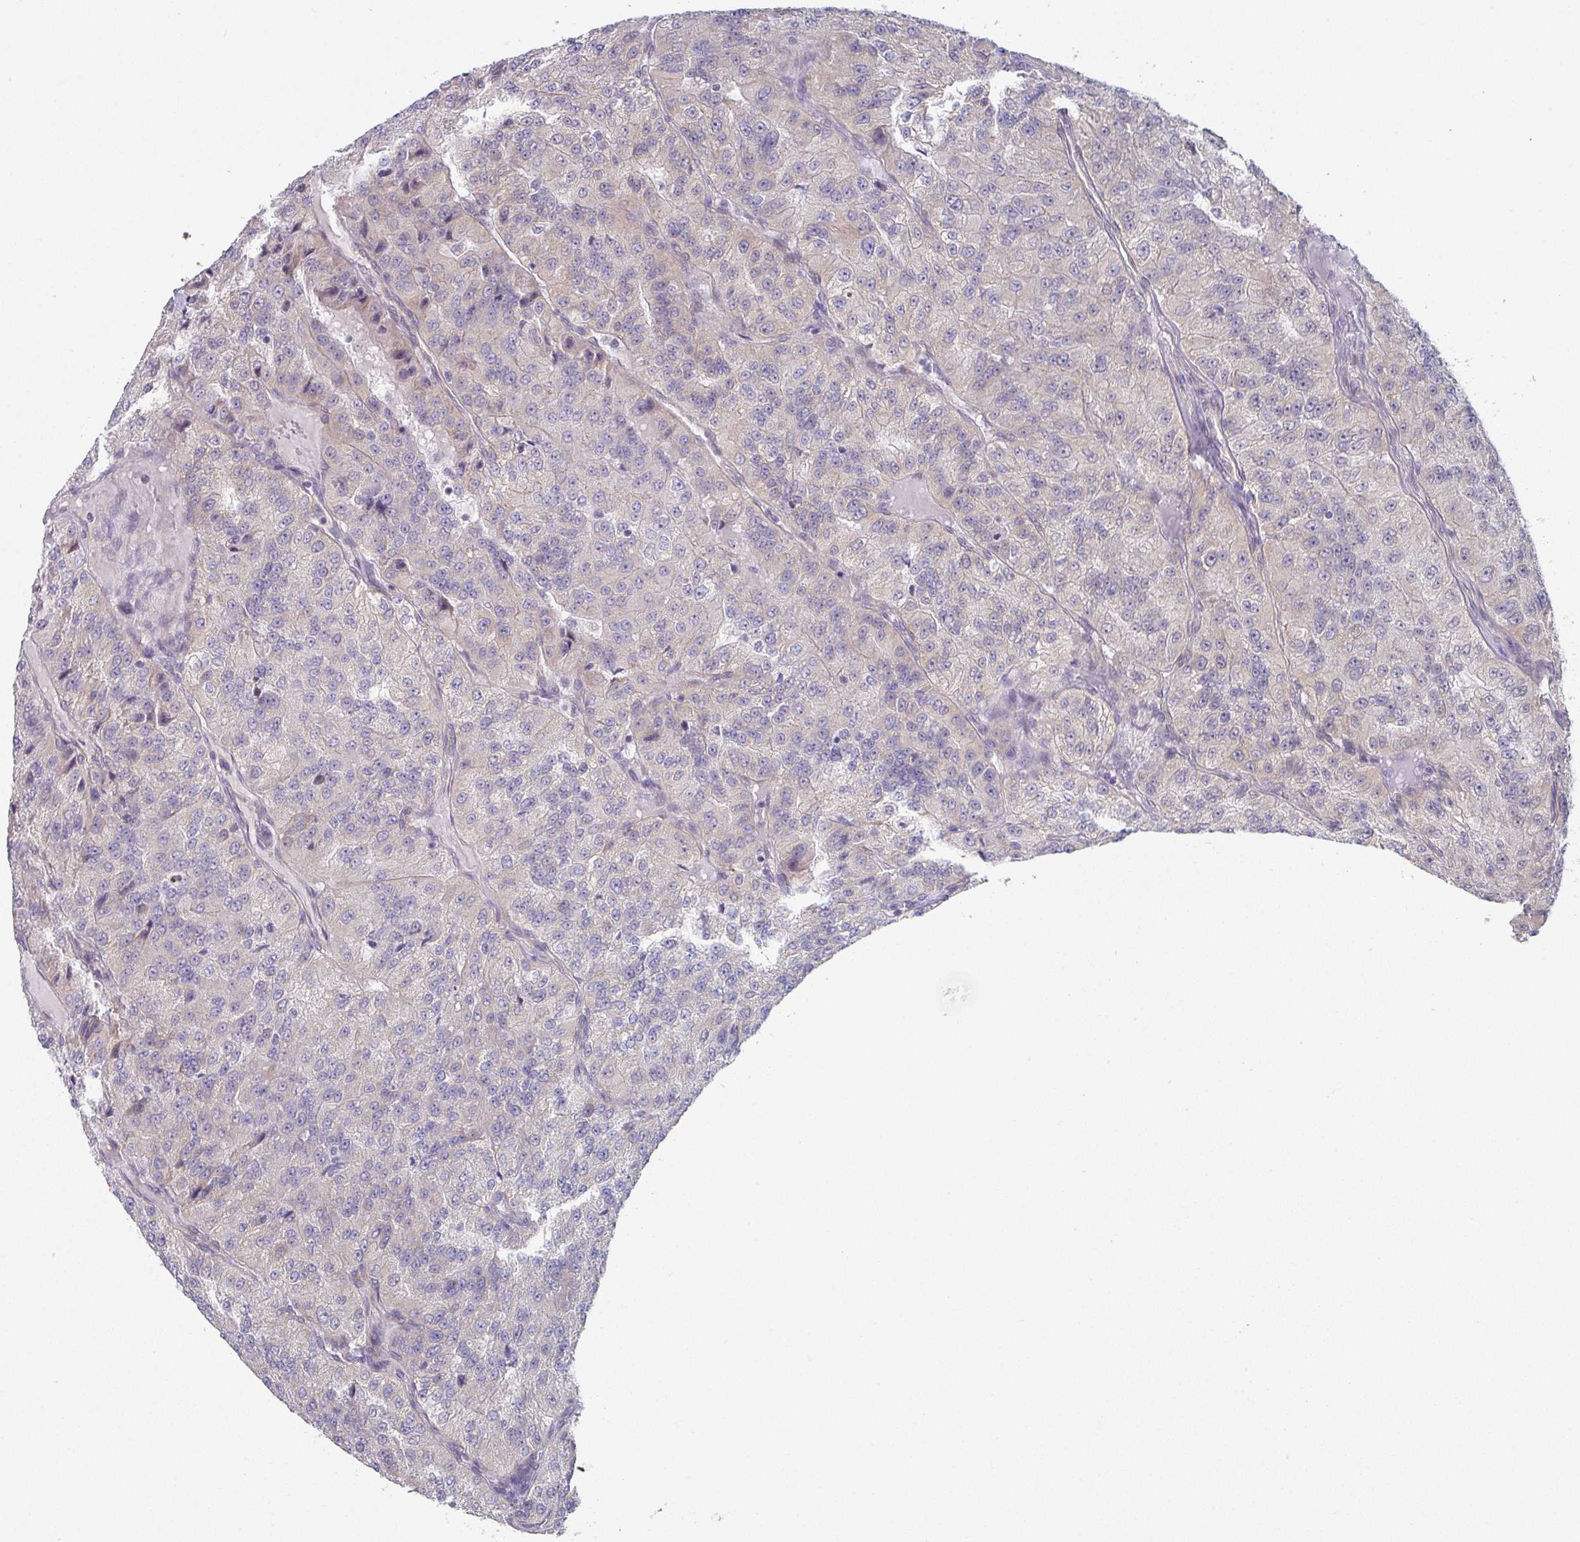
{"staining": {"intensity": "negative", "quantity": "none", "location": "none"}, "tissue": "renal cancer", "cell_type": "Tumor cells", "image_type": "cancer", "snomed": [{"axis": "morphology", "description": "Adenocarcinoma, NOS"}, {"axis": "topography", "description": "Kidney"}], "caption": "An image of human renal cancer (adenocarcinoma) is negative for staining in tumor cells.", "gene": "TMED5", "patient": {"sex": "female", "age": 63}}